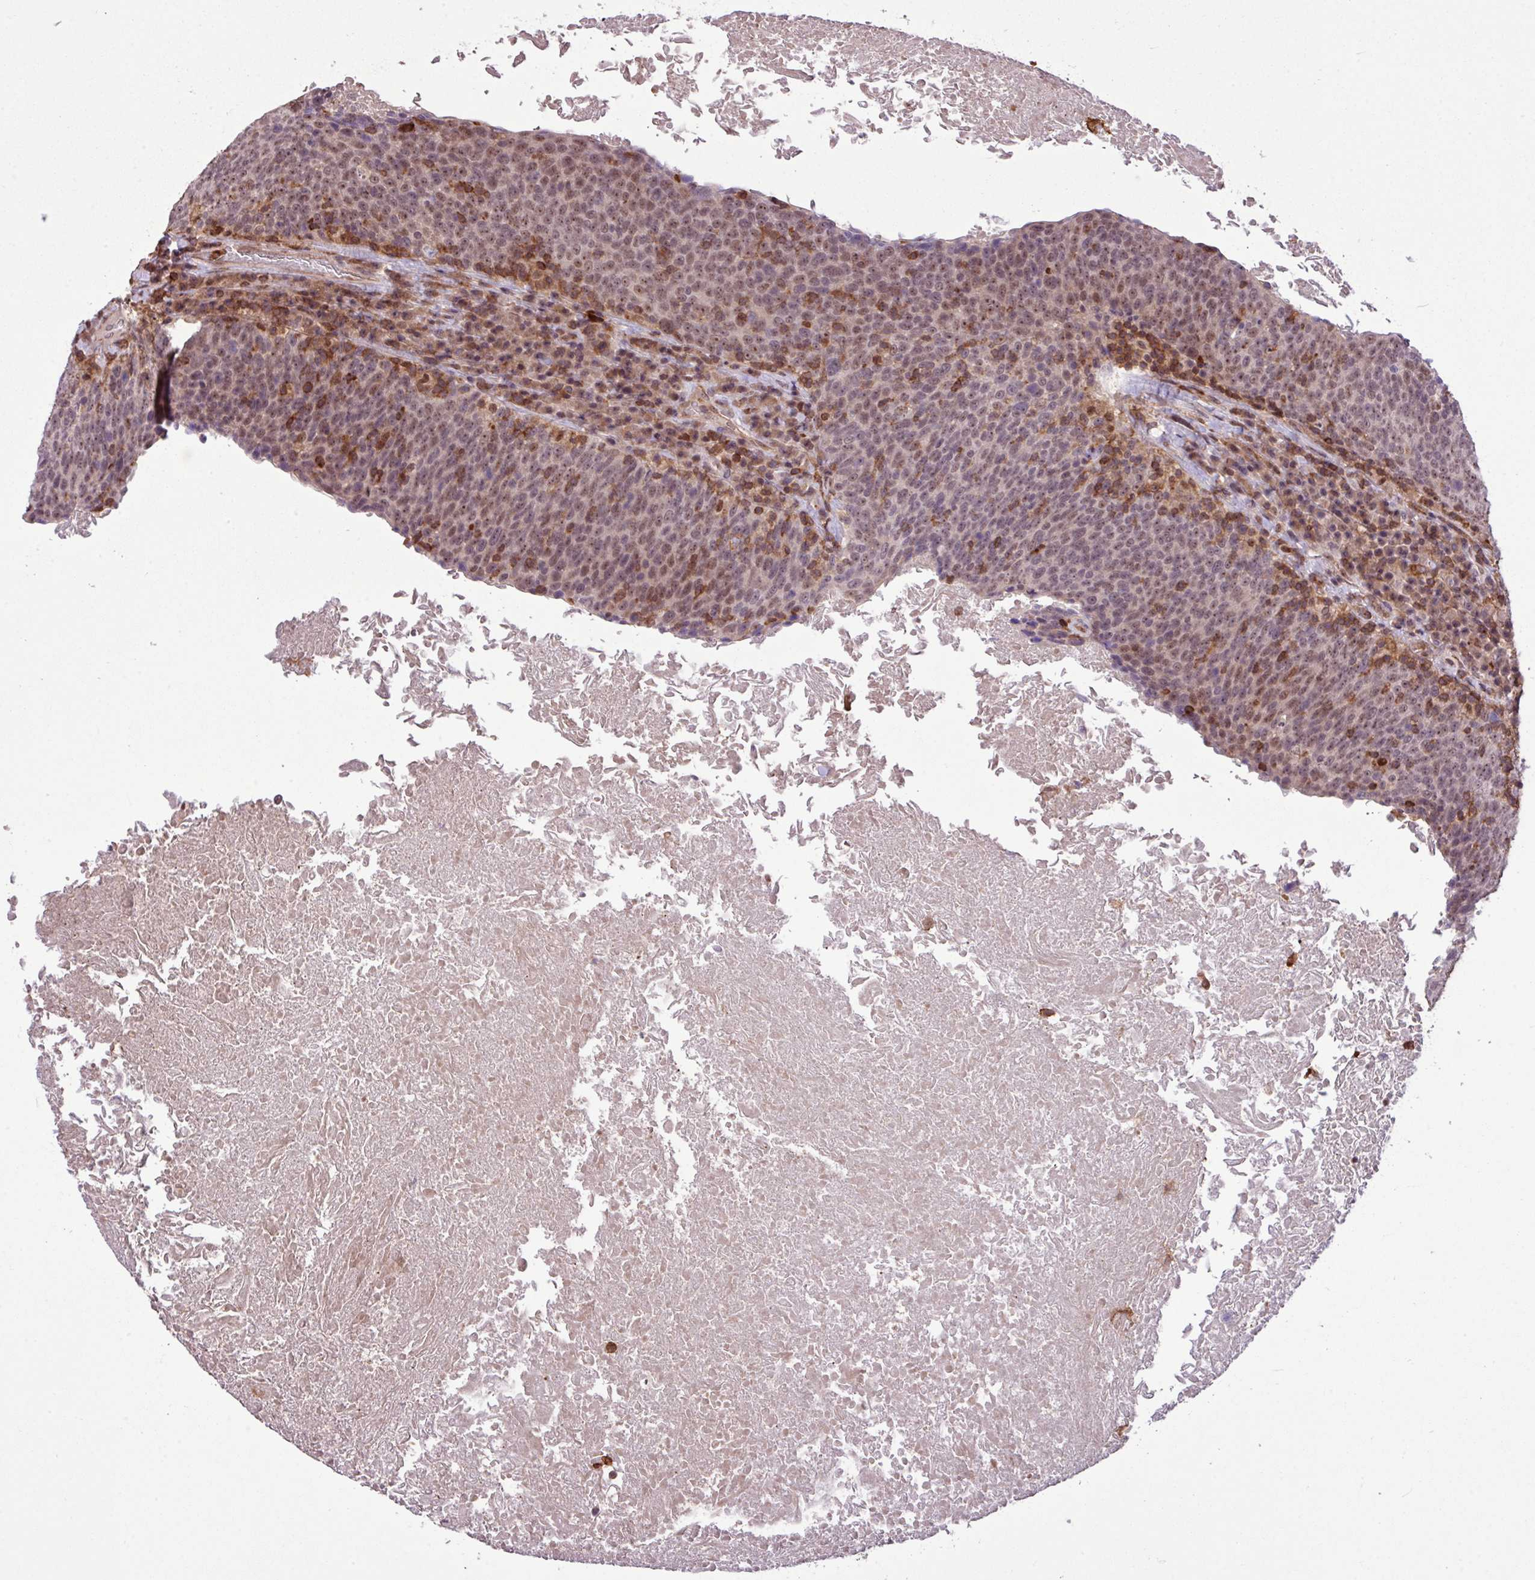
{"staining": {"intensity": "moderate", "quantity": "25%-75%", "location": "nuclear"}, "tissue": "head and neck cancer", "cell_type": "Tumor cells", "image_type": "cancer", "snomed": [{"axis": "morphology", "description": "Squamous cell carcinoma, NOS"}, {"axis": "morphology", "description": "Squamous cell carcinoma, metastatic, NOS"}, {"axis": "topography", "description": "Lymph node"}, {"axis": "topography", "description": "Head-Neck"}], "caption": "Human head and neck cancer (squamous cell carcinoma) stained with a protein marker exhibits moderate staining in tumor cells.", "gene": "GON7", "patient": {"sex": "male", "age": 62}}